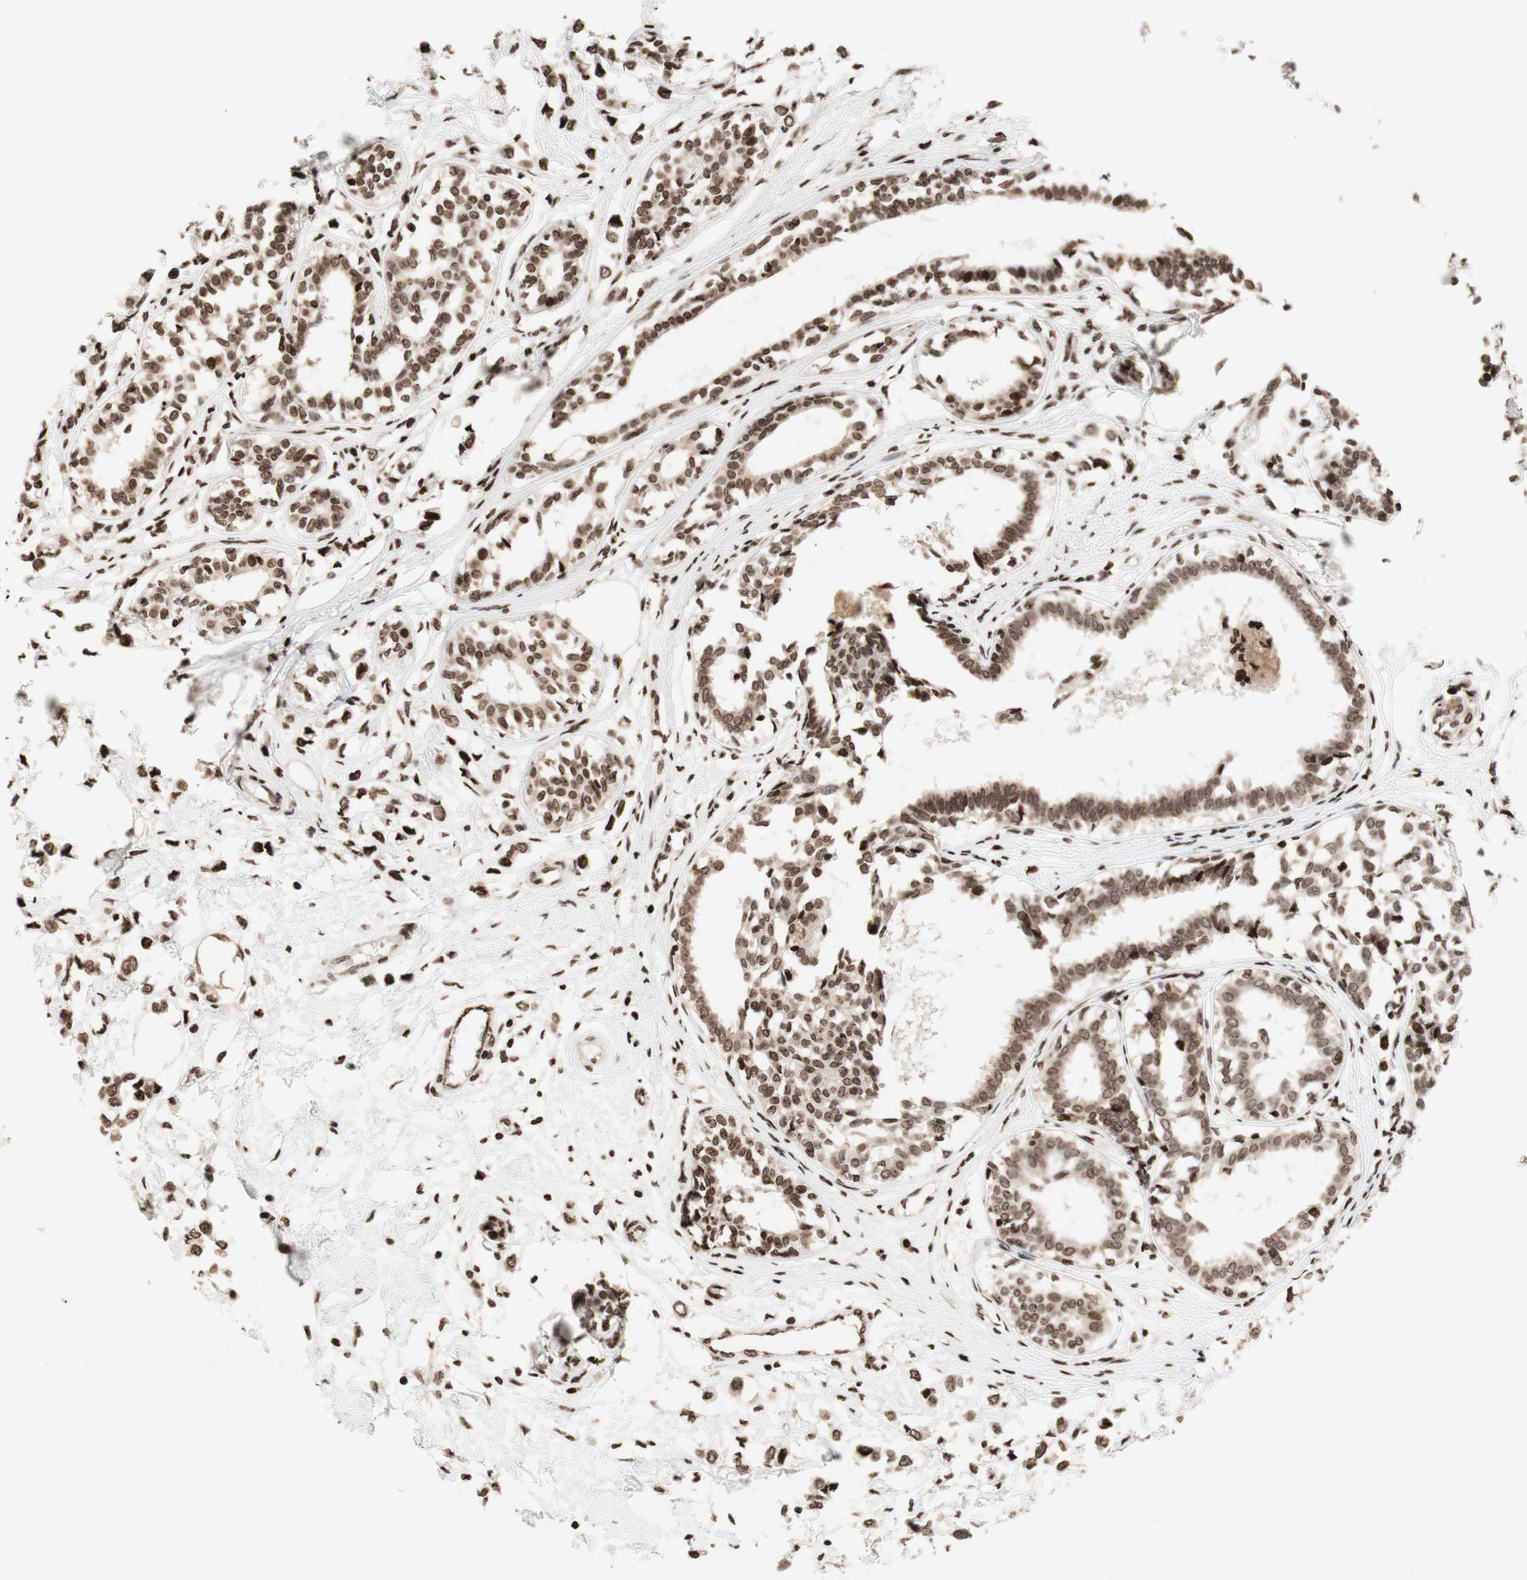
{"staining": {"intensity": "moderate", "quantity": ">75%", "location": "nuclear"}, "tissue": "breast cancer", "cell_type": "Tumor cells", "image_type": "cancer", "snomed": [{"axis": "morphology", "description": "Lobular carcinoma"}, {"axis": "topography", "description": "Breast"}], "caption": "About >75% of tumor cells in breast lobular carcinoma exhibit moderate nuclear protein staining as visualized by brown immunohistochemical staining.", "gene": "NCAPD2", "patient": {"sex": "female", "age": 51}}